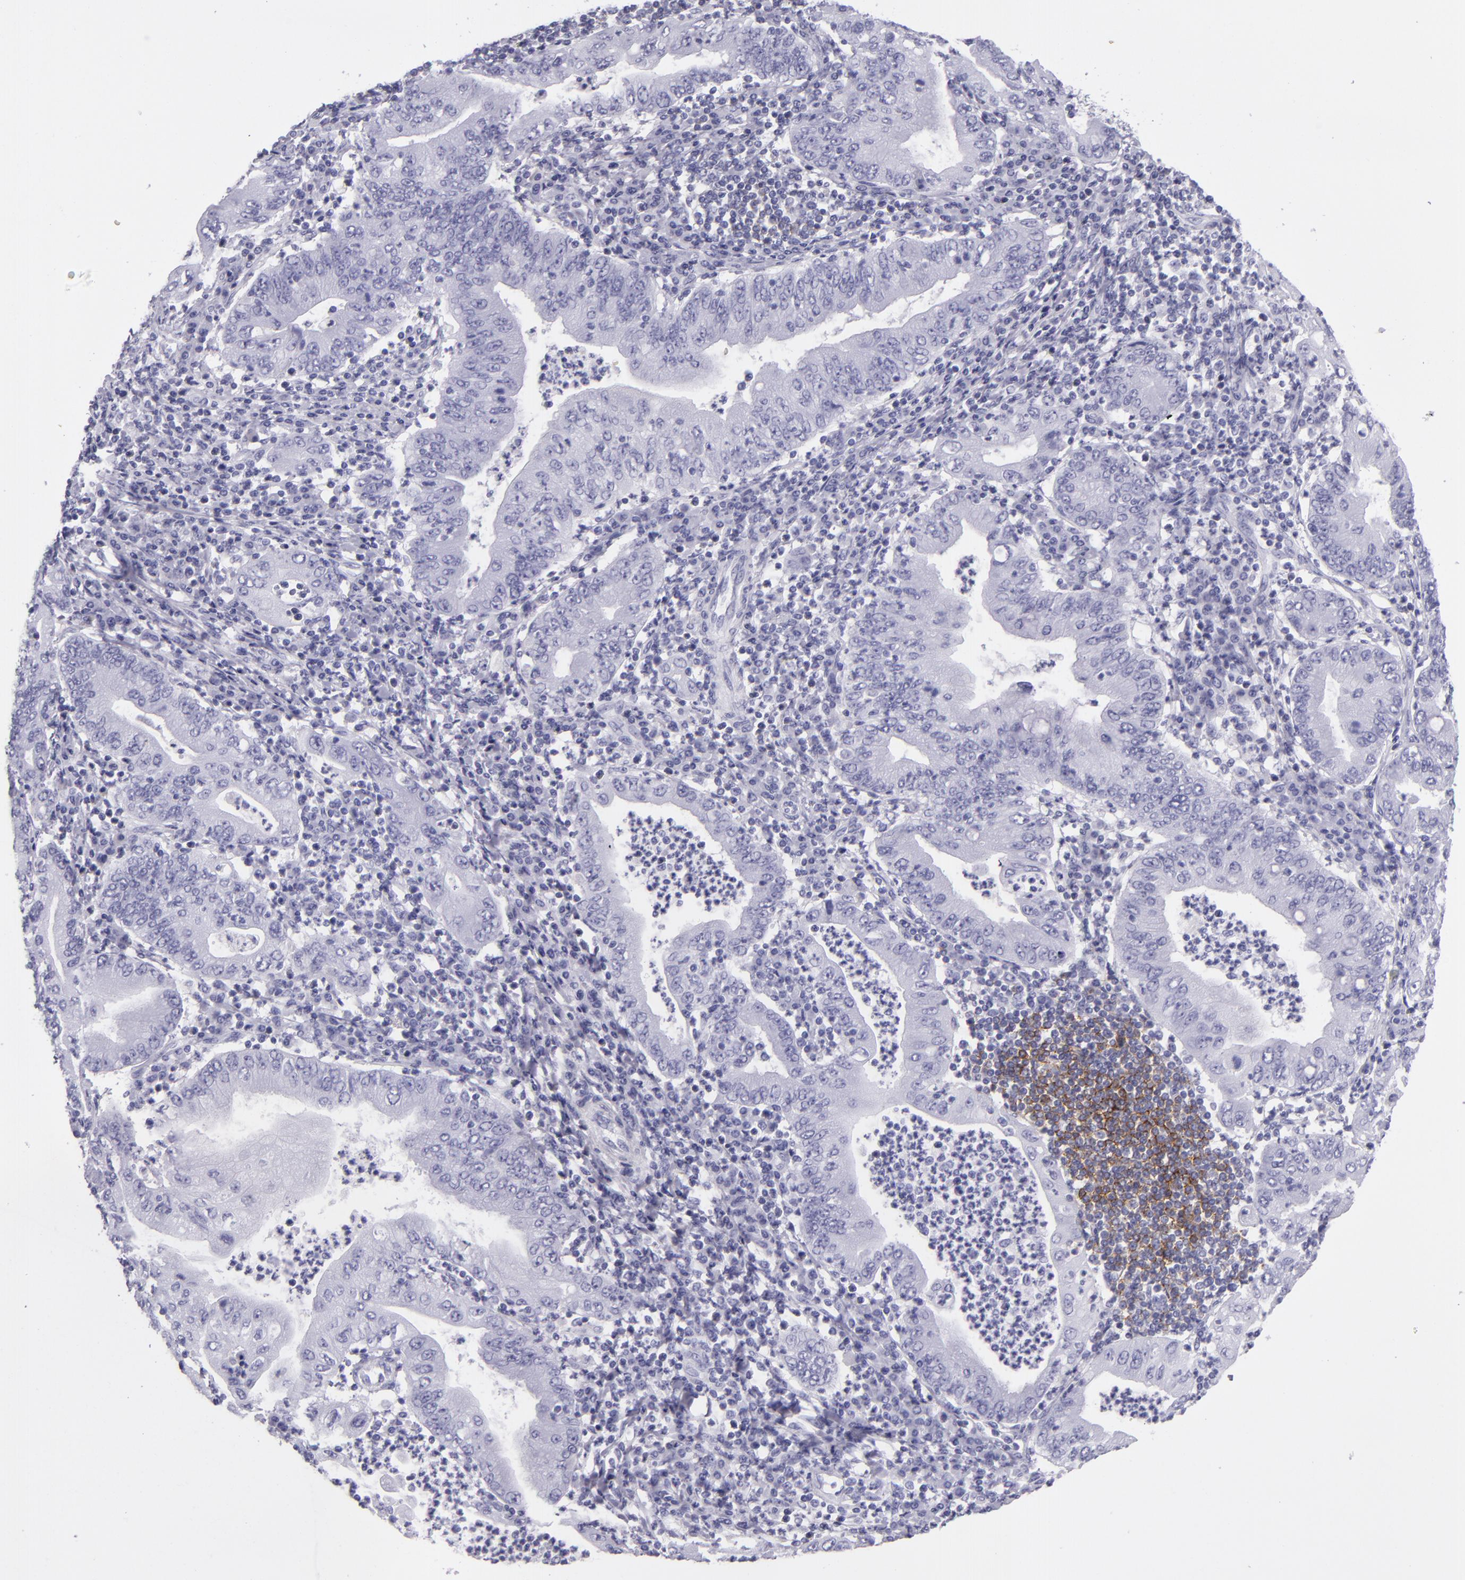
{"staining": {"intensity": "negative", "quantity": "none", "location": "none"}, "tissue": "stomach cancer", "cell_type": "Tumor cells", "image_type": "cancer", "snomed": [{"axis": "morphology", "description": "Normal tissue, NOS"}, {"axis": "morphology", "description": "Adenocarcinoma, NOS"}, {"axis": "topography", "description": "Esophagus"}, {"axis": "topography", "description": "Stomach, upper"}, {"axis": "topography", "description": "Peripheral nerve tissue"}], "caption": "DAB immunohistochemical staining of adenocarcinoma (stomach) demonstrates no significant positivity in tumor cells. (Immunohistochemistry (ihc), brightfield microscopy, high magnification).", "gene": "CR2", "patient": {"sex": "male", "age": 62}}